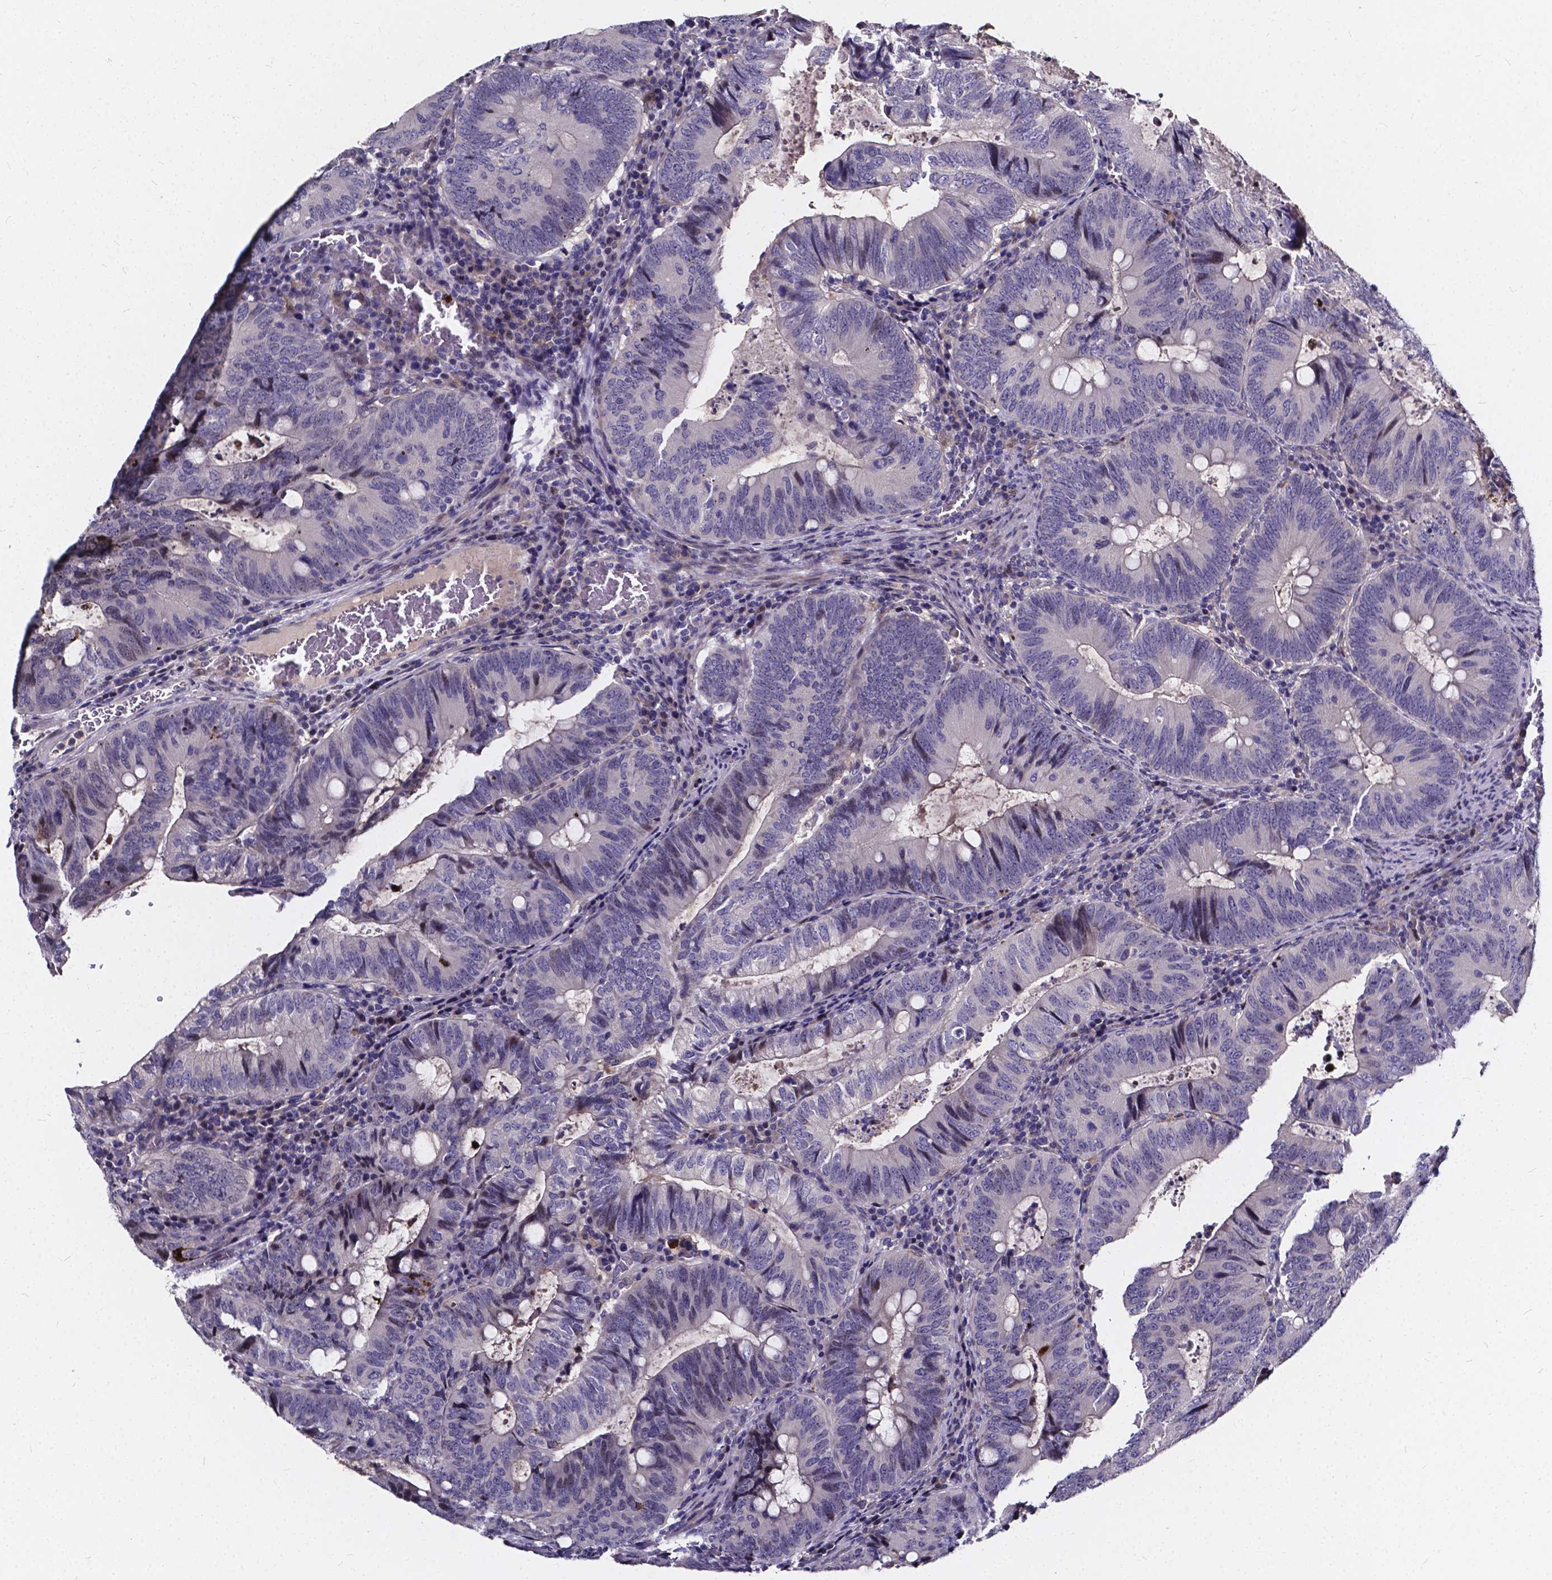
{"staining": {"intensity": "negative", "quantity": "none", "location": "none"}, "tissue": "colorectal cancer", "cell_type": "Tumor cells", "image_type": "cancer", "snomed": [{"axis": "morphology", "description": "Adenocarcinoma, NOS"}, {"axis": "topography", "description": "Colon"}], "caption": "The immunohistochemistry histopathology image has no significant positivity in tumor cells of adenocarcinoma (colorectal) tissue.", "gene": "SOWAHA", "patient": {"sex": "male", "age": 67}}